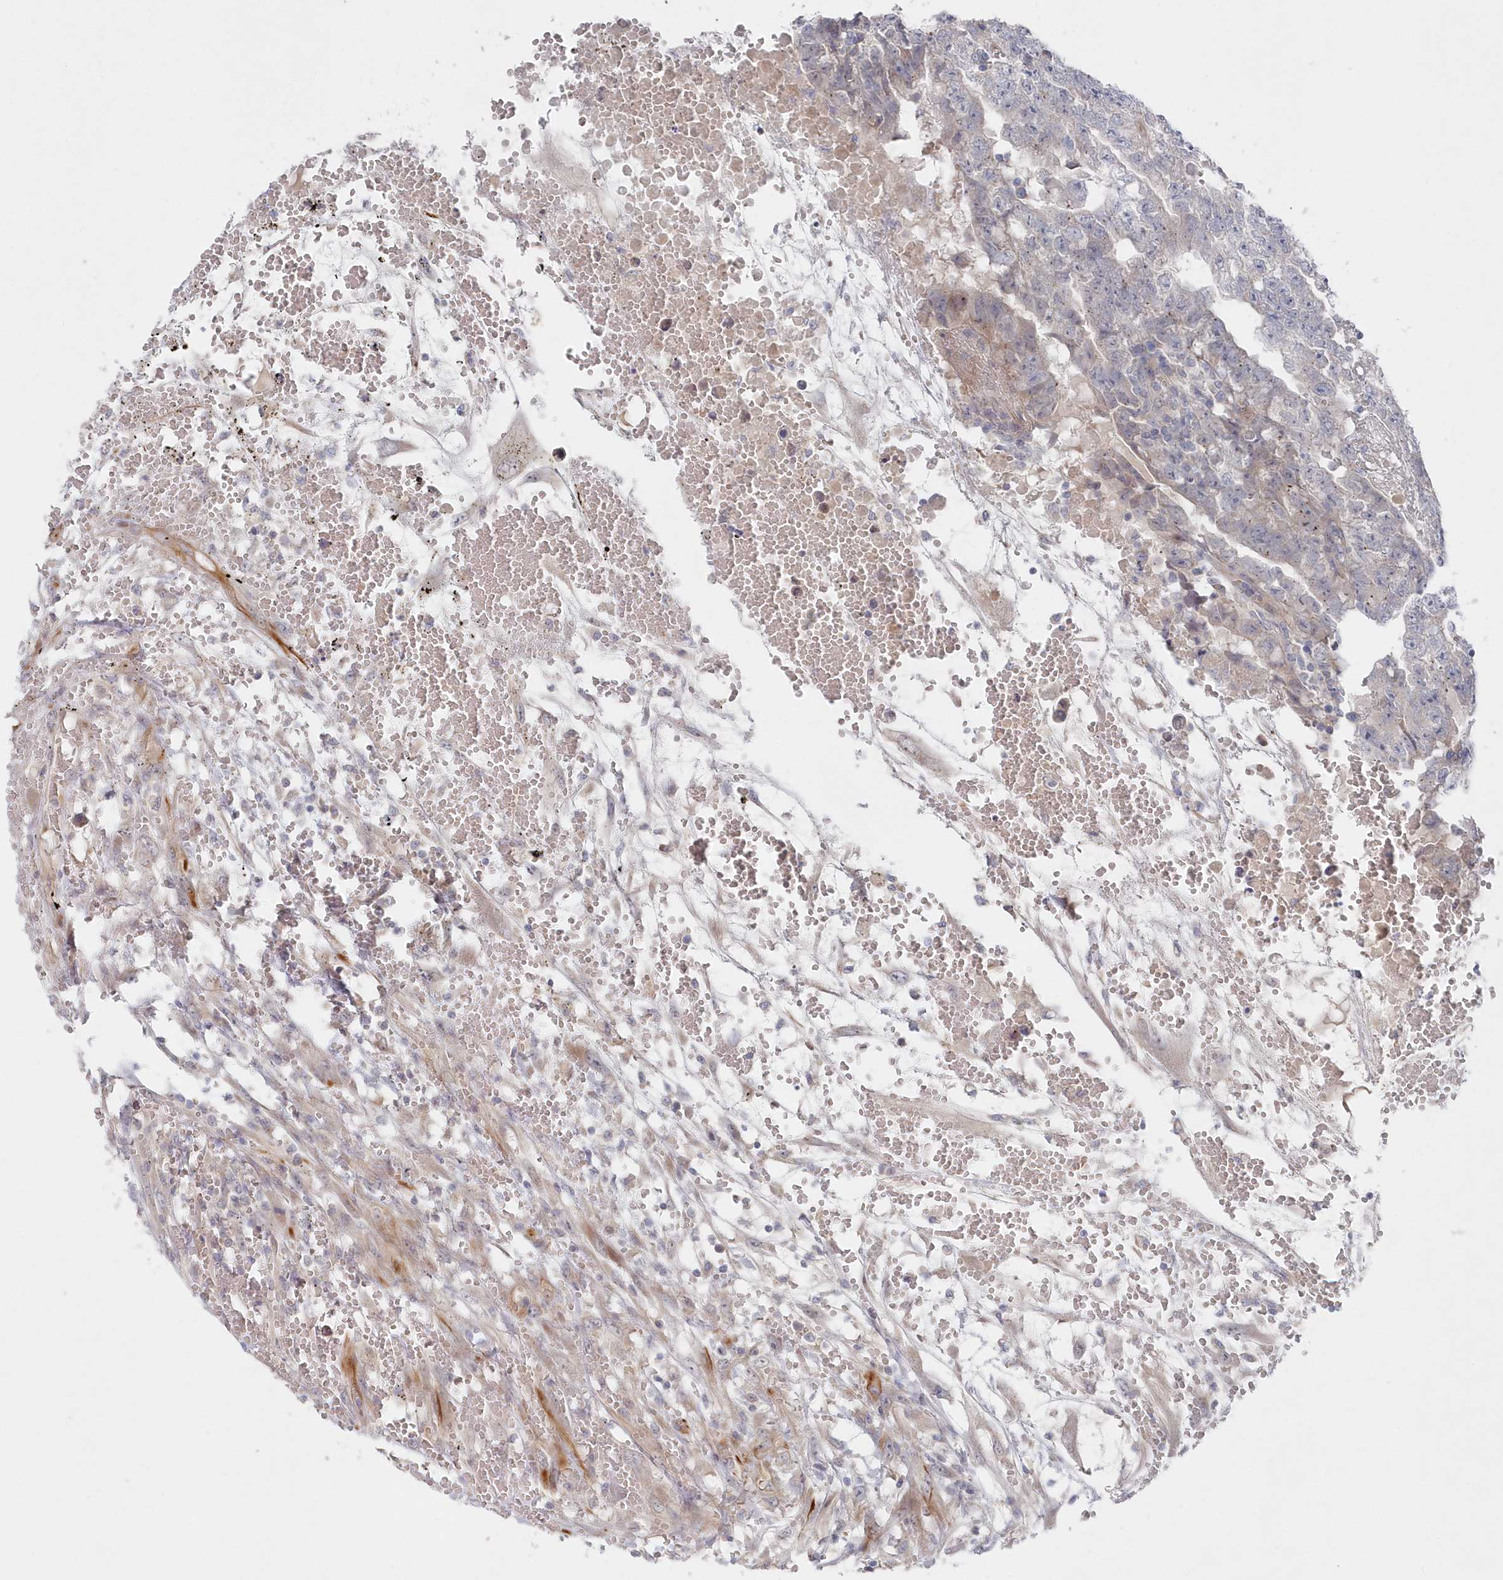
{"staining": {"intensity": "negative", "quantity": "none", "location": "none"}, "tissue": "testis cancer", "cell_type": "Tumor cells", "image_type": "cancer", "snomed": [{"axis": "morphology", "description": "Carcinoma, Embryonal, NOS"}, {"axis": "topography", "description": "Testis"}], "caption": "IHC micrograph of embryonal carcinoma (testis) stained for a protein (brown), which exhibits no staining in tumor cells. (Stains: DAB immunohistochemistry (IHC) with hematoxylin counter stain, Microscopy: brightfield microscopy at high magnification).", "gene": "KIAA1586", "patient": {"sex": "male", "age": 25}}